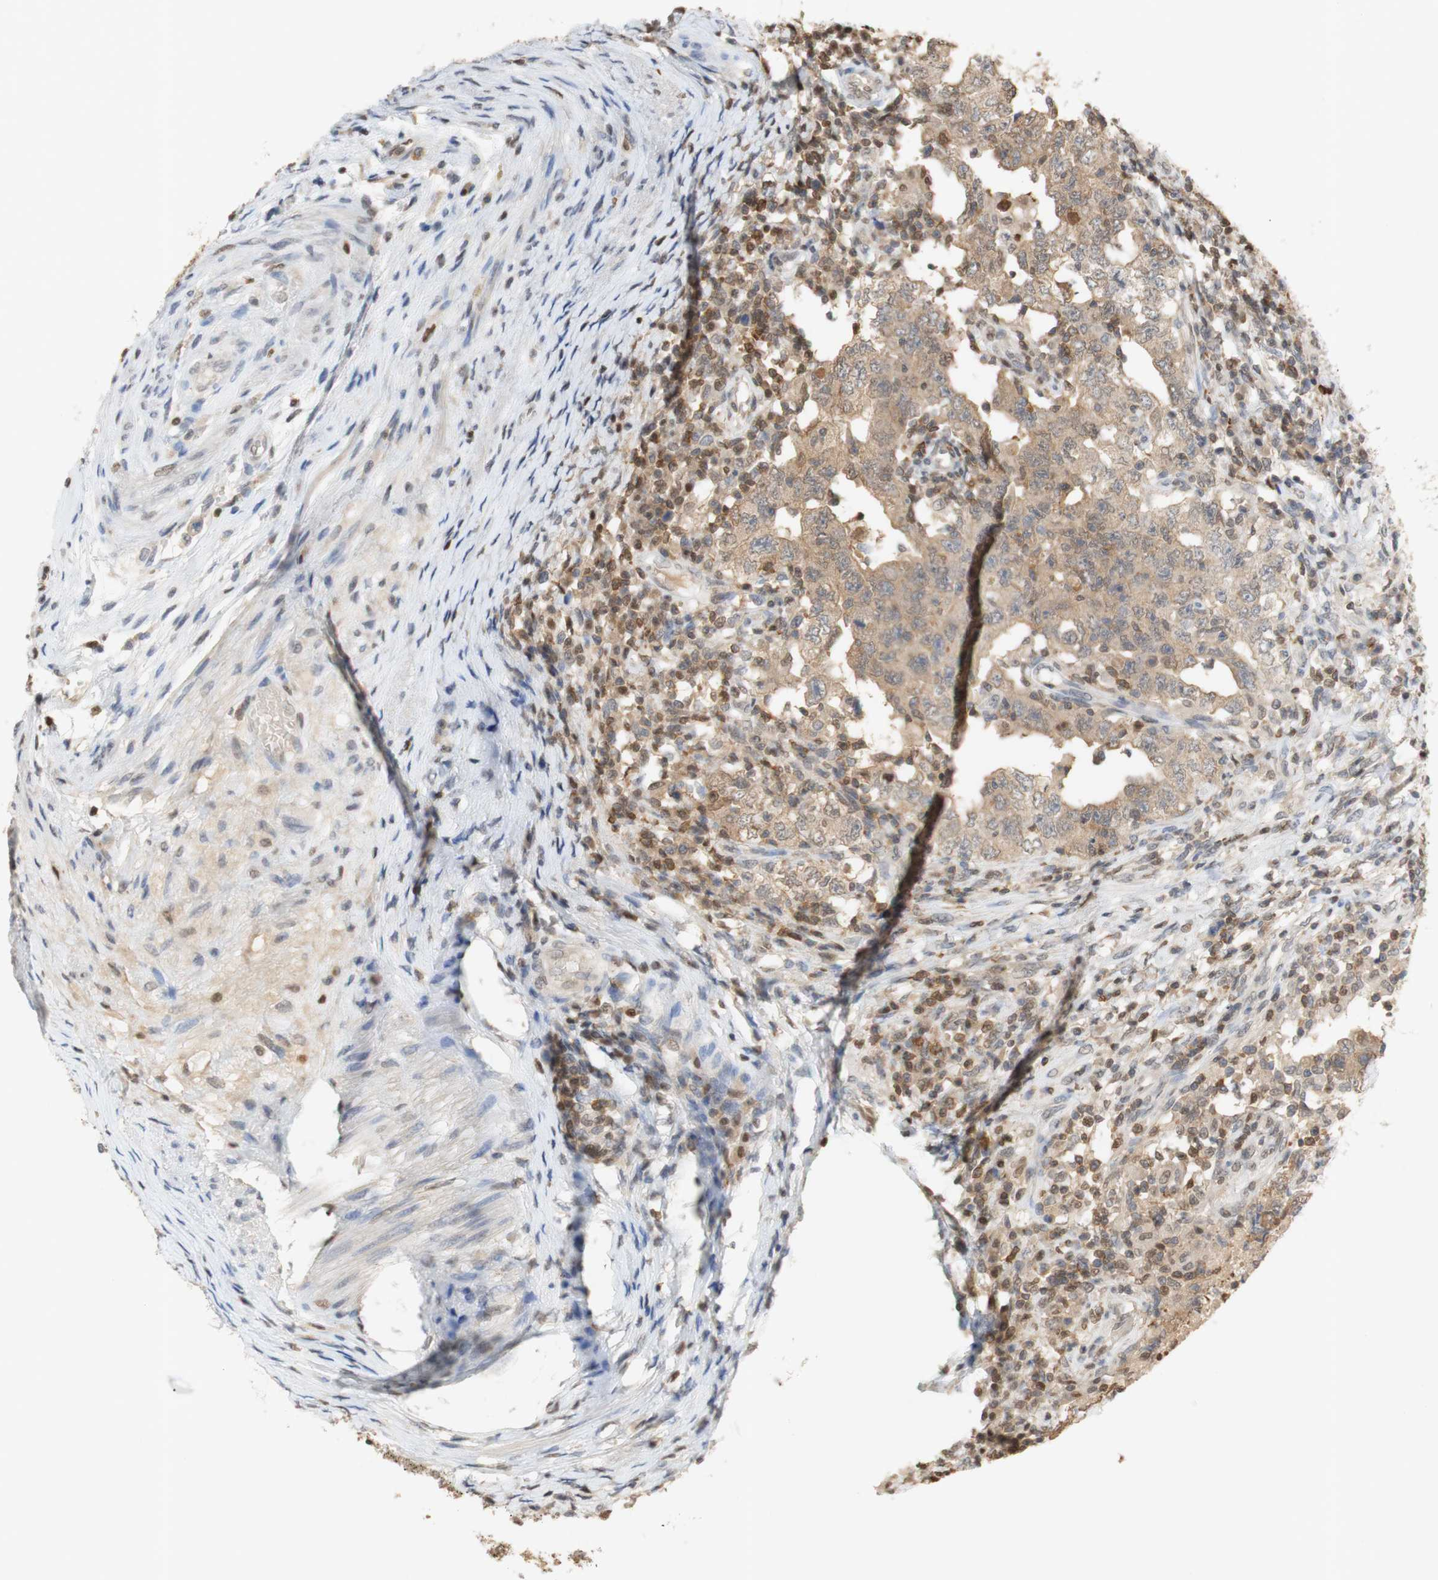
{"staining": {"intensity": "weak", "quantity": ">75%", "location": "cytoplasmic/membranous"}, "tissue": "testis cancer", "cell_type": "Tumor cells", "image_type": "cancer", "snomed": [{"axis": "morphology", "description": "Carcinoma, Embryonal, NOS"}, {"axis": "topography", "description": "Testis"}], "caption": "DAB (3,3'-diaminobenzidine) immunohistochemical staining of testis cancer (embryonal carcinoma) exhibits weak cytoplasmic/membranous protein positivity in approximately >75% of tumor cells.", "gene": "NAP1L4", "patient": {"sex": "male", "age": 26}}